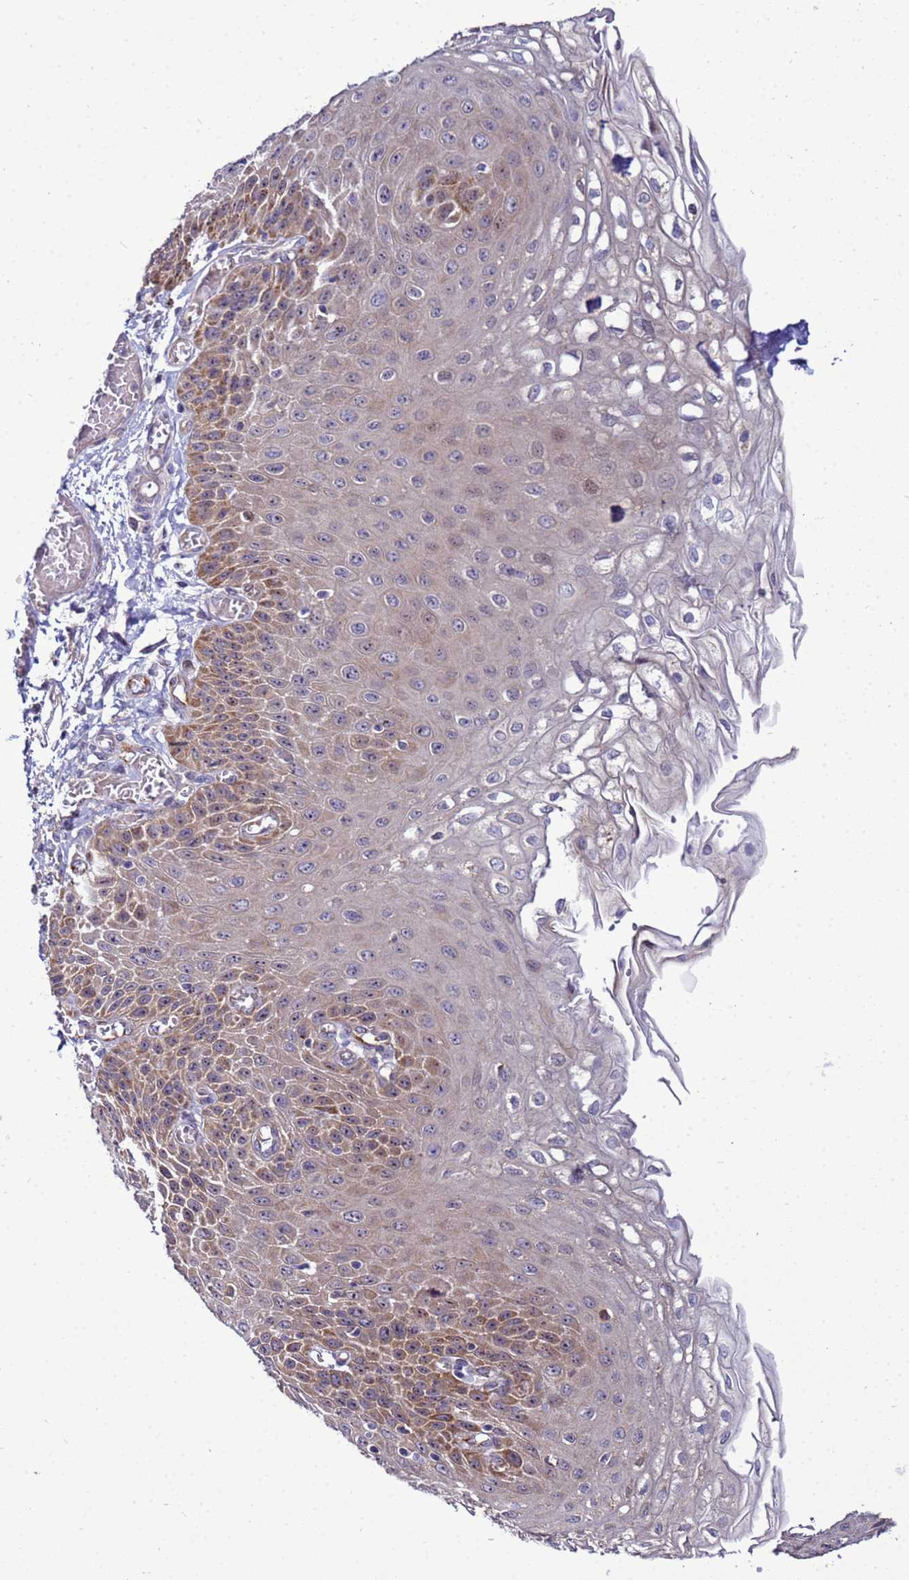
{"staining": {"intensity": "moderate", "quantity": "25%-75%", "location": "cytoplasmic/membranous,nuclear"}, "tissue": "esophagus", "cell_type": "Squamous epithelial cells", "image_type": "normal", "snomed": [{"axis": "morphology", "description": "Normal tissue, NOS"}, {"axis": "topography", "description": "Esophagus"}], "caption": "Human esophagus stained for a protein (brown) shows moderate cytoplasmic/membranous,nuclear positive staining in approximately 25%-75% of squamous epithelial cells.", "gene": "NOL8", "patient": {"sex": "male", "age": 81}}